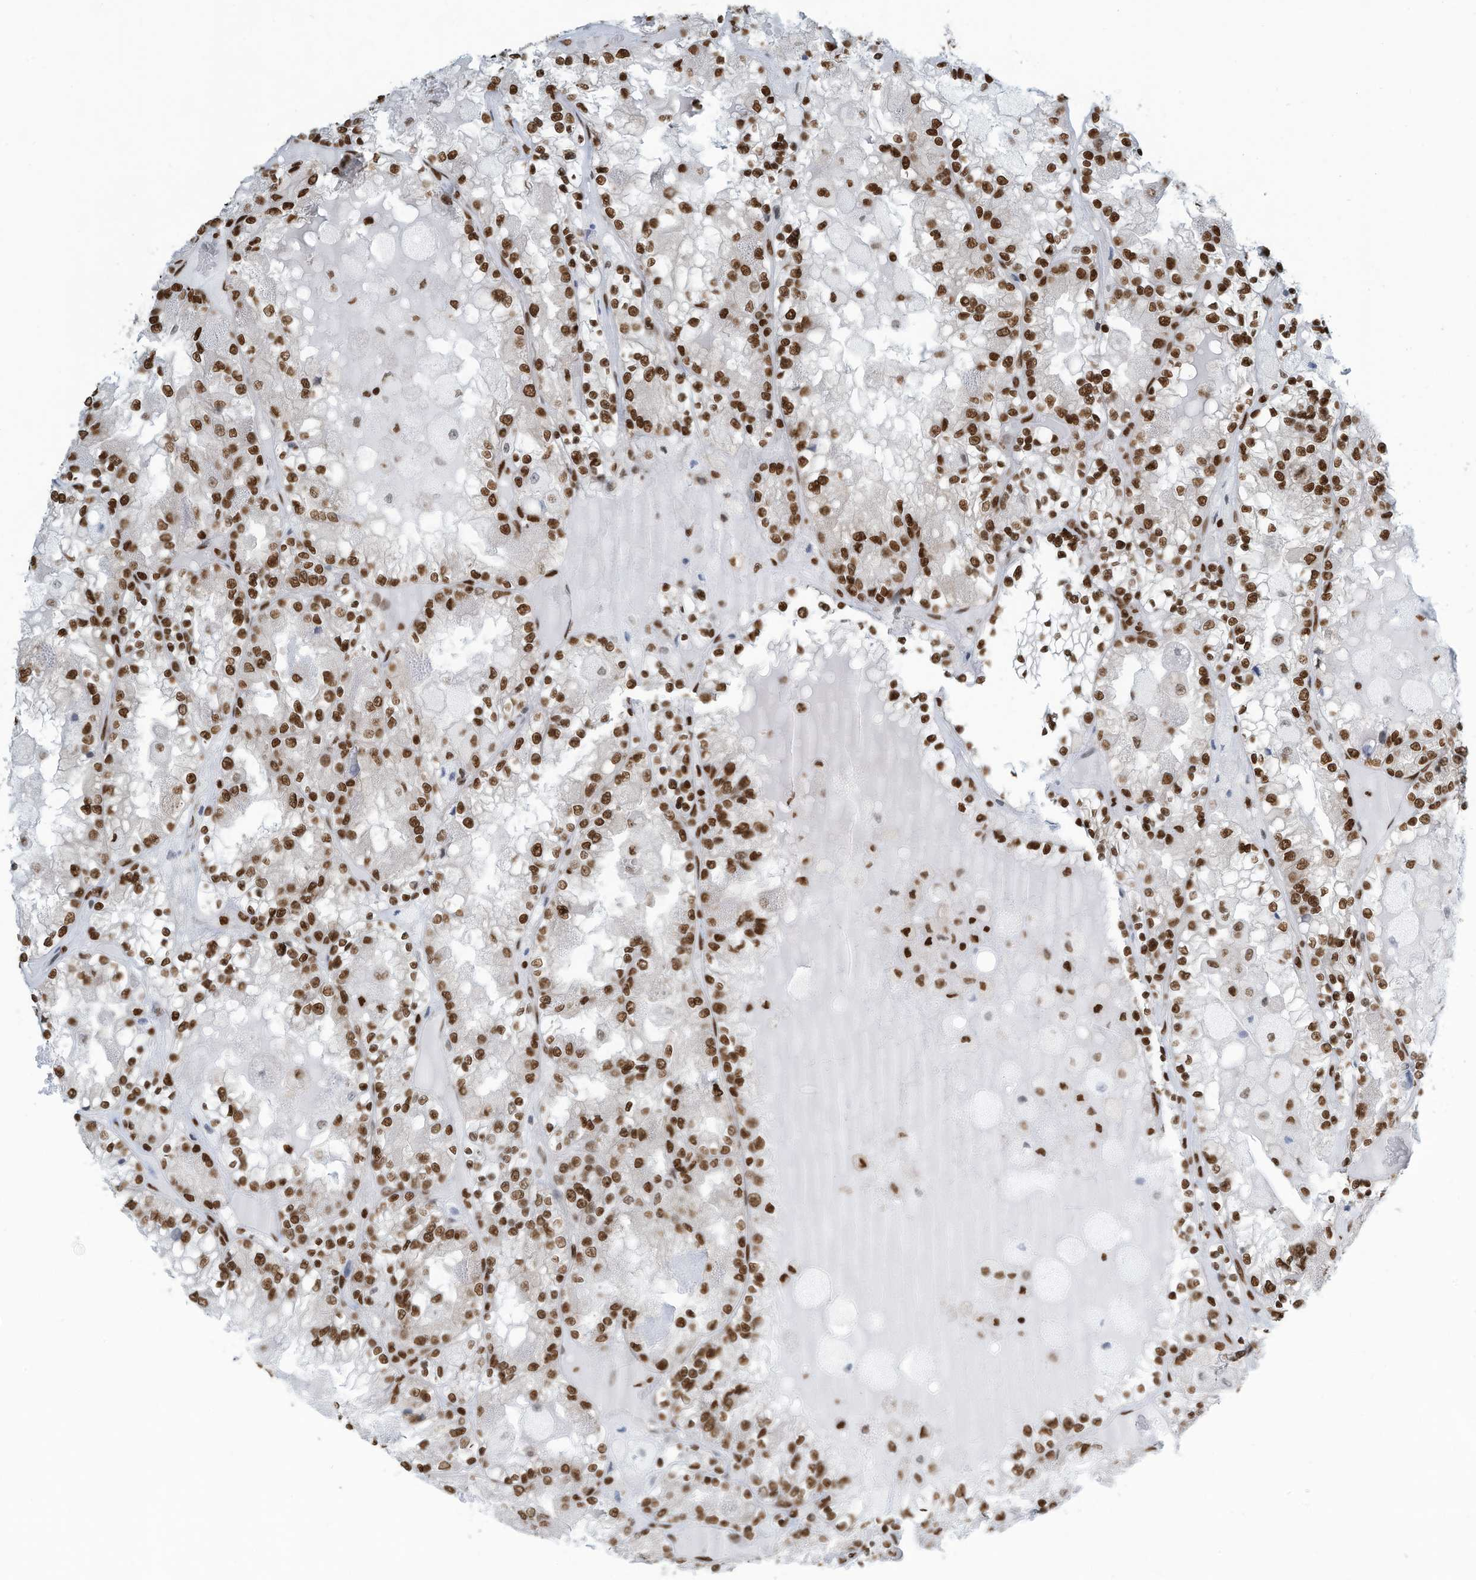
{"staining": {"intensity": "strong", "quantity": ">75%", "location": "nuclear"}, "tissue": "renal cancer", "cell_type": "Tumor cells", "image_type": "cancer", "snomed": [{"axis": "morphology", "description": "Adenocarcinoma, NOS"}, {"axis": "topography", "description": "Kidney"}], "caption": "Immunohistochemistry of renal cancer displays high levels of strong nuclear positivity in about >75% of tumor cells.", "gene": "SARNP", "patient": {"sex": "female", "age": 56}}